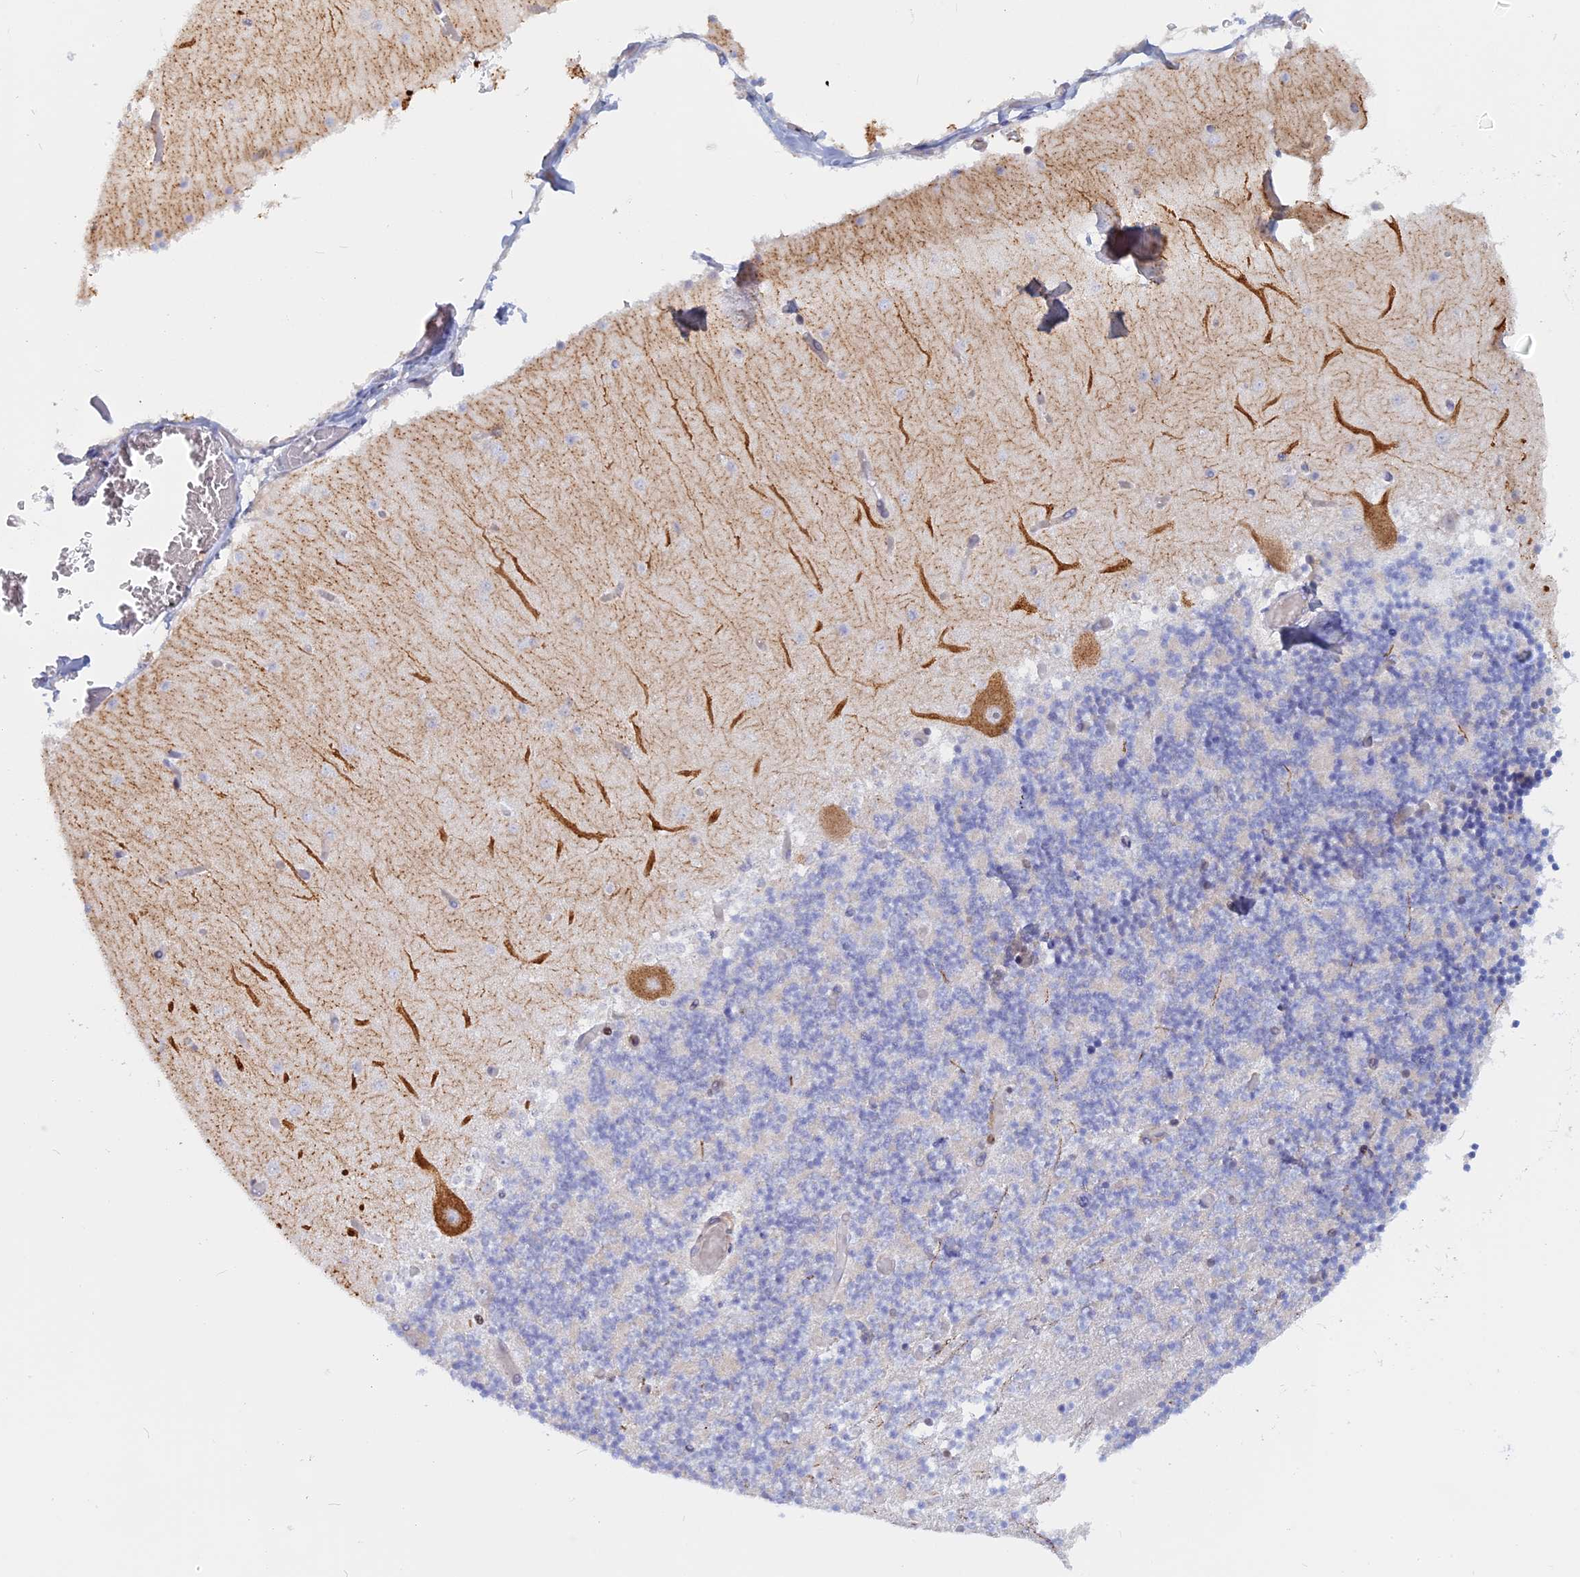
{"staining": {"intensity": "negative", "quantity": "none", "location": "none"}, "tissue": "cerebellum", "cell_type": "Cells in granular layer", "image_type": "normal", "snomed": [{"axis": "morphology", "description": "Normal tissue, NOS"}, {"axis": "topography", "description": "Cerebellum"}], "caption": "IHC histopathology image of benign human cerebellum stained for a protein (brown), which demonstrates no staining in cells in granular layer. The staining was performed using DAB (3,3'-diaminobenzidine) to visualize the protein expression in brown, while the nuclei were stained in blue with hematoxylin (Magnification: 20x).", "gene": "GMIP", "patient": {"sex": "female", "age": 28}}